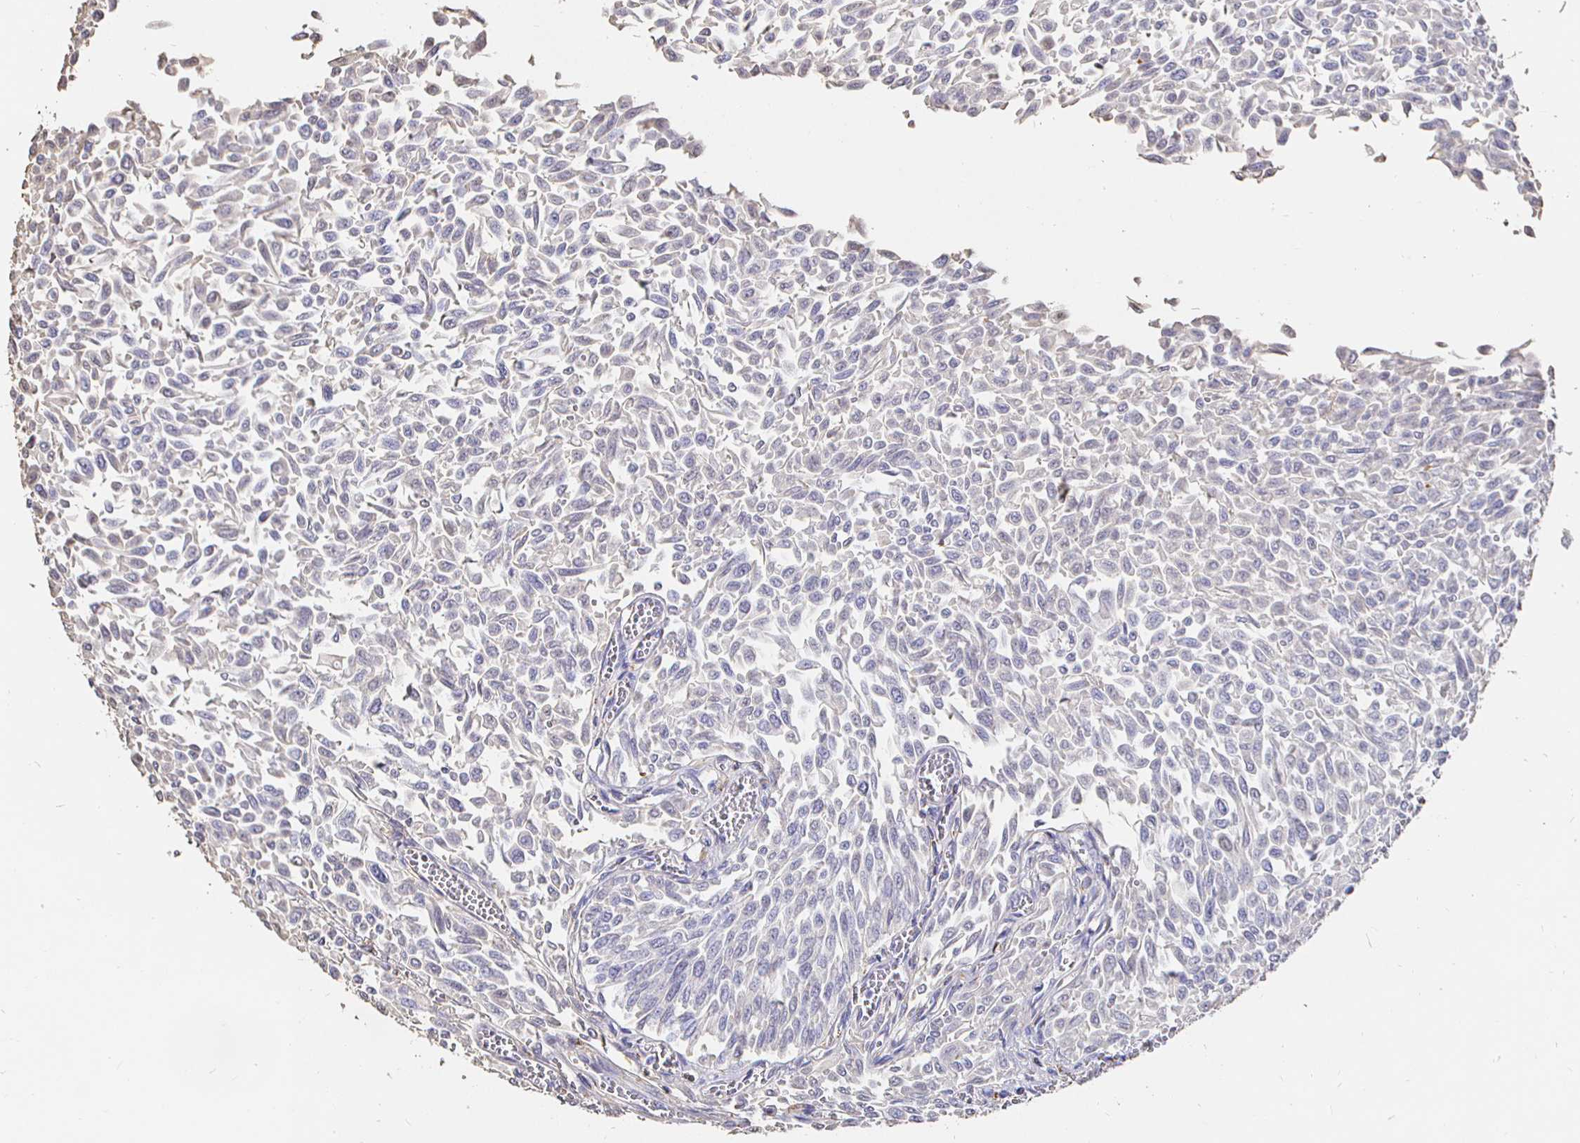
{"staining": {"intensity": "negative", "quantity": "none", "location": "none"}, "tissue": "urothelial cancer", "cell_type": "Tumor cells", "image_type": "cancer", "snomed": [{"axis": "morphology", "description": "Urothelial carcinoma, NOS"}, {"axis": "topography", "description": "Urinary bladder"}], "caption": "Tumor cells show no significant expression in transitional cell carcinoma.", "gene": "CXCR3", "patient": {"sex": "male", "age": 59}}